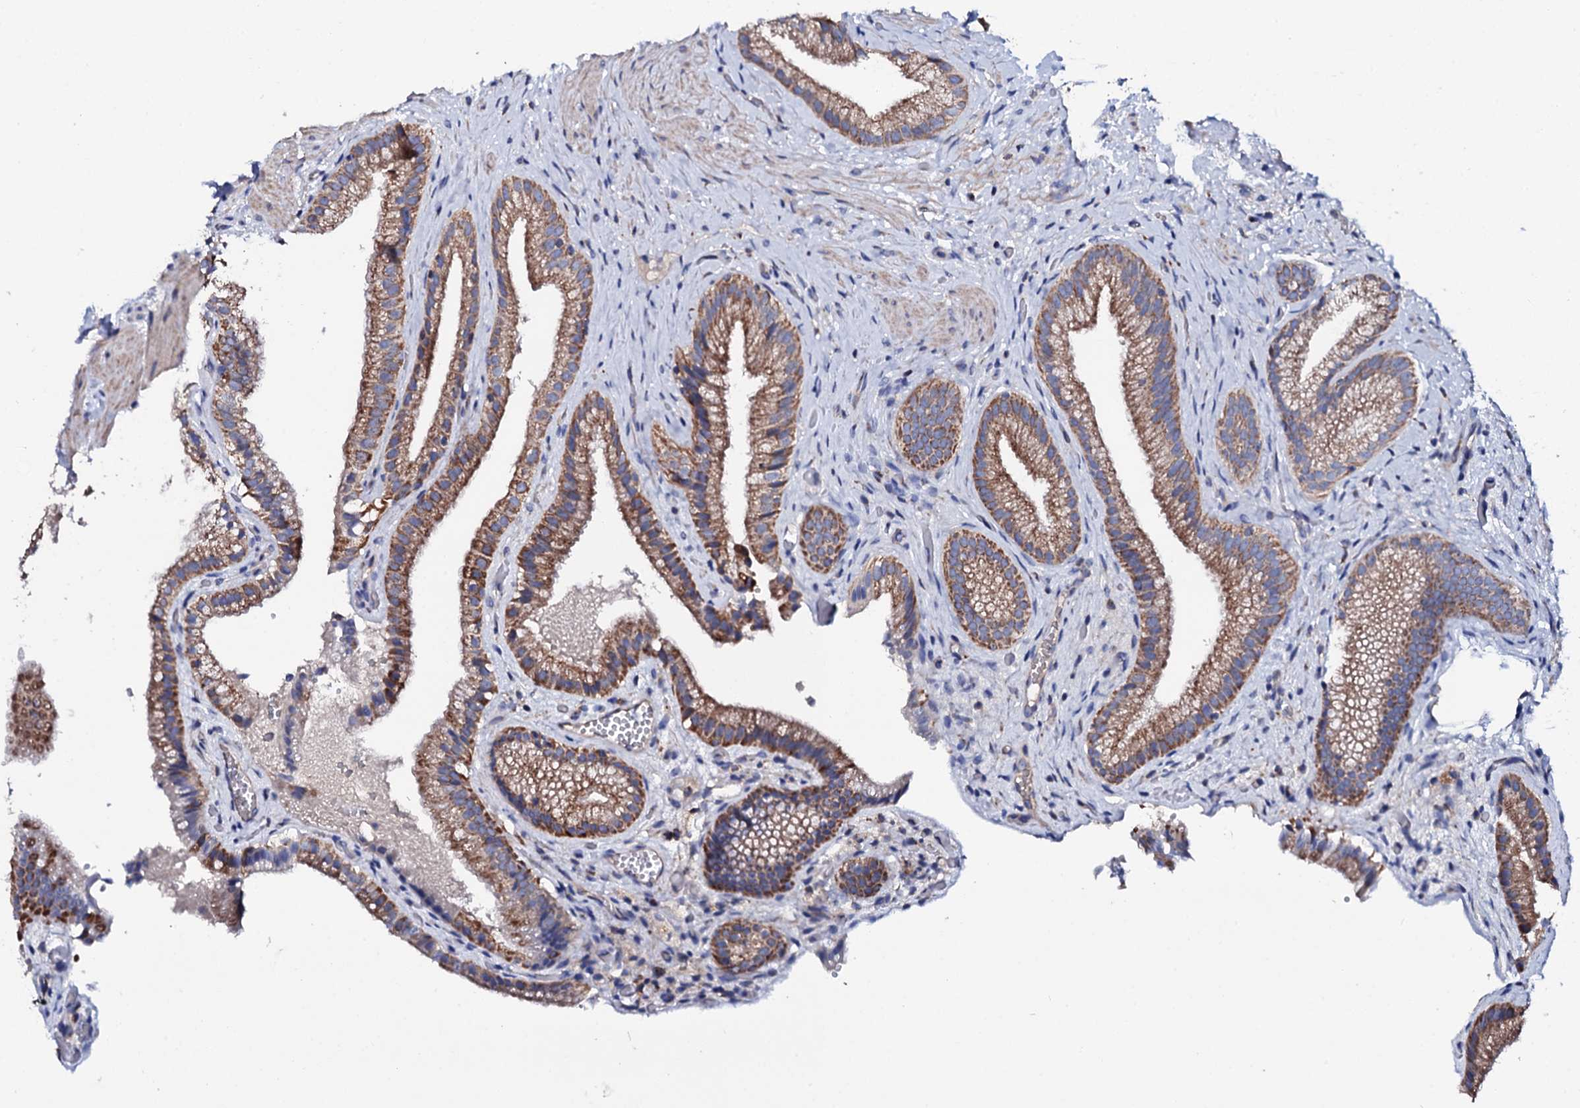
{"staining": {"intensity": "strong", "quantity": ">75%", "location": "cytoplasmic/membranous"}, "tissue": "gallbladder", "cell_type": "Glandular cells", "image_type": "normal", "snomed": [{"axis": "morphology", "description": "Normal tissue, NOS"}, {"axis": "morphology", "description": "Inflammation, NOS"}, {"axis": "topography", "description": "Gallbladder"}], "caption": "High-power microscopy captured an immunohistochemistry (IHC) image of benign gallbladder, revealing strong cytoplasmic/membranous positivity in about >75% of glandular cells. Ihc stains the protein in brown and the nuclei are stained blue.", "gene": "TCAF2C", "patient": {"sex": "male", "age": 51}}